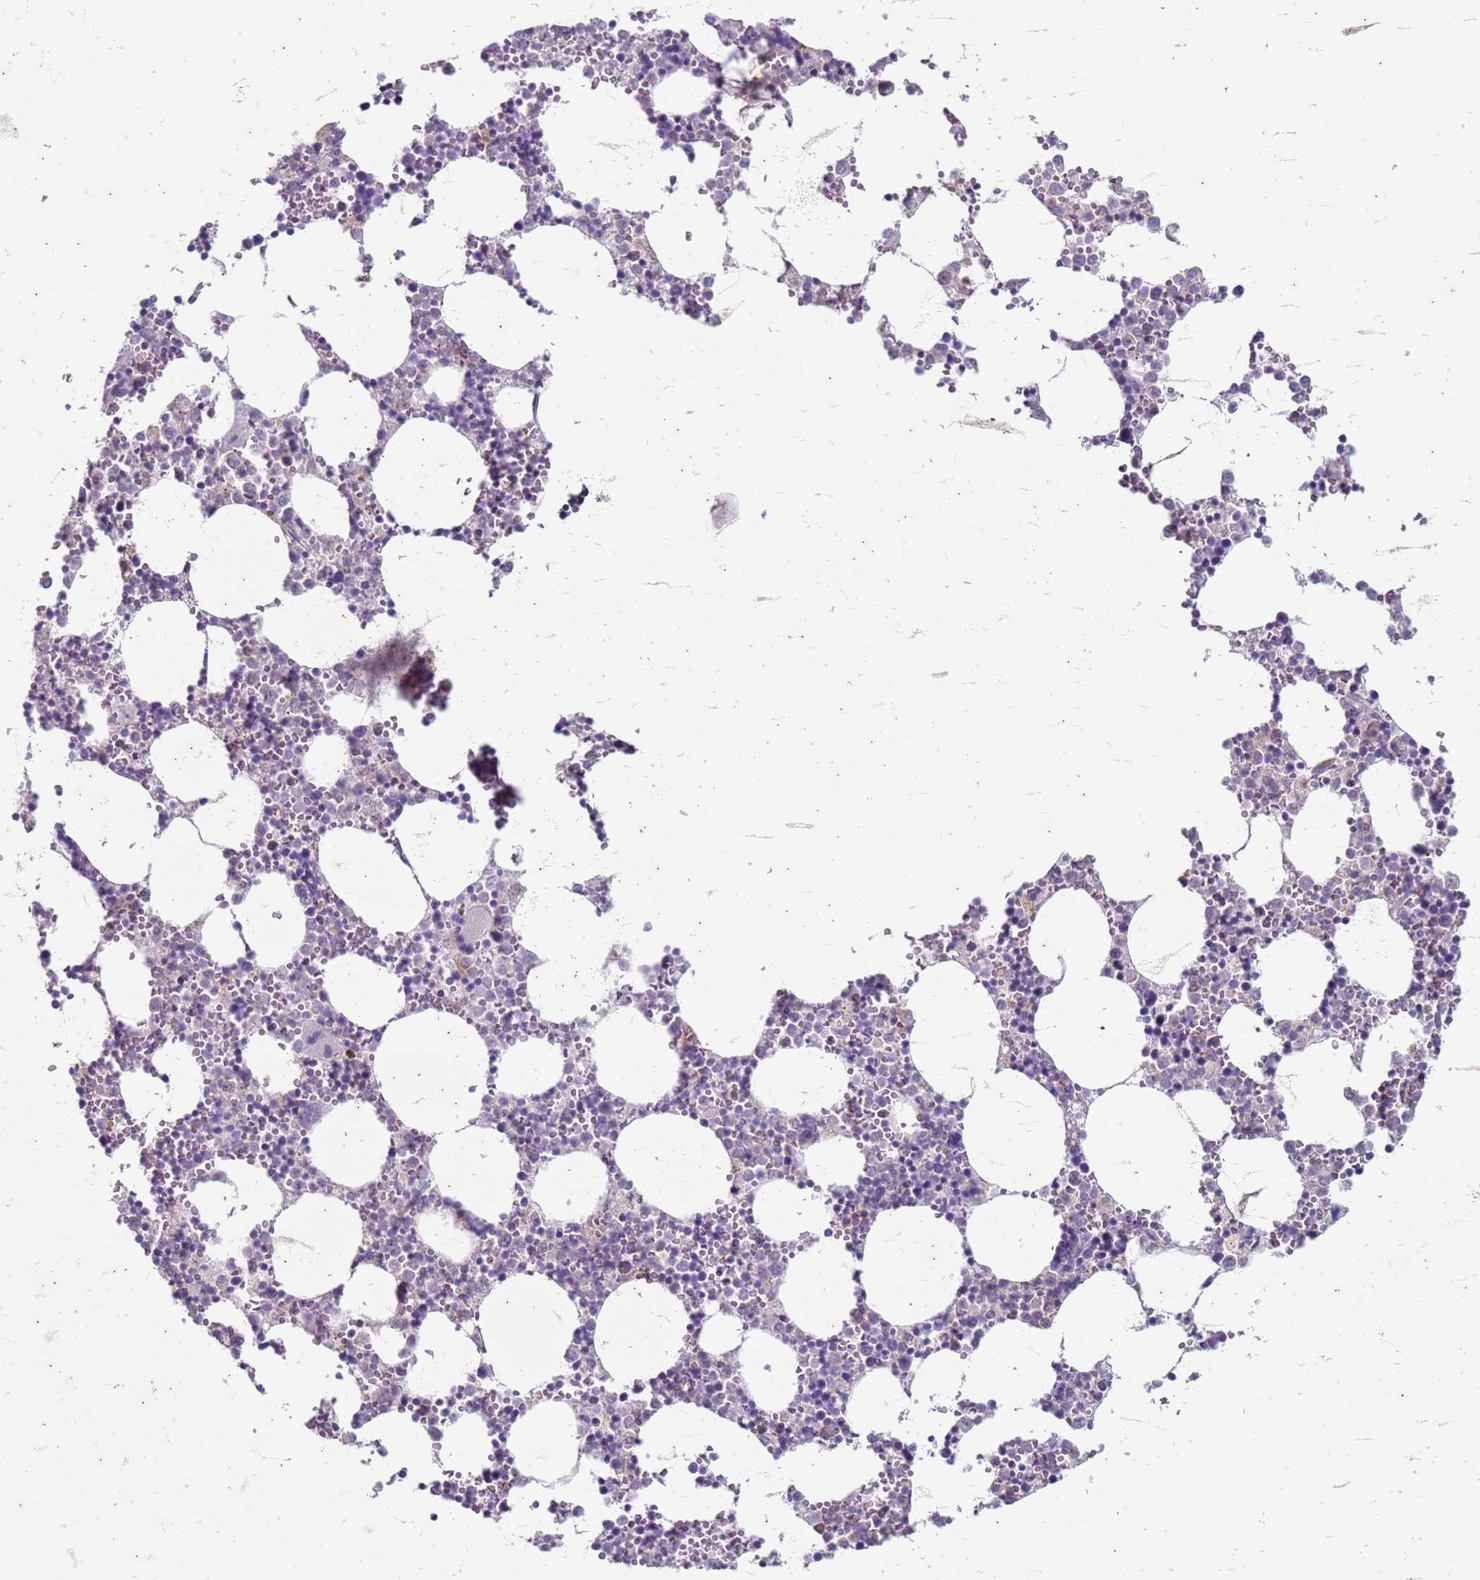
{"staining": {"intensity": "negative", "quantity": "none", "location": "none"}, "tissue": "bone marrow", "cell_type": "Hematopoietic cells", "image_type": "normal", "snomed": [{"axis": "morphology", "description": "Normal tissue, NOS"}, {"axis": "topography", "description": "Bone marrow"}], "caption": "High magnification brightfield microscopy of unremarkable bone marrow stained with DAB (3,3'-diaminobenzidine) (brown) and counterstained with hematoxylin (blue): hematopoietic cells show no significant expression.", "gene": "SUCO", "patient": {"sex": "female", "age": 64}}